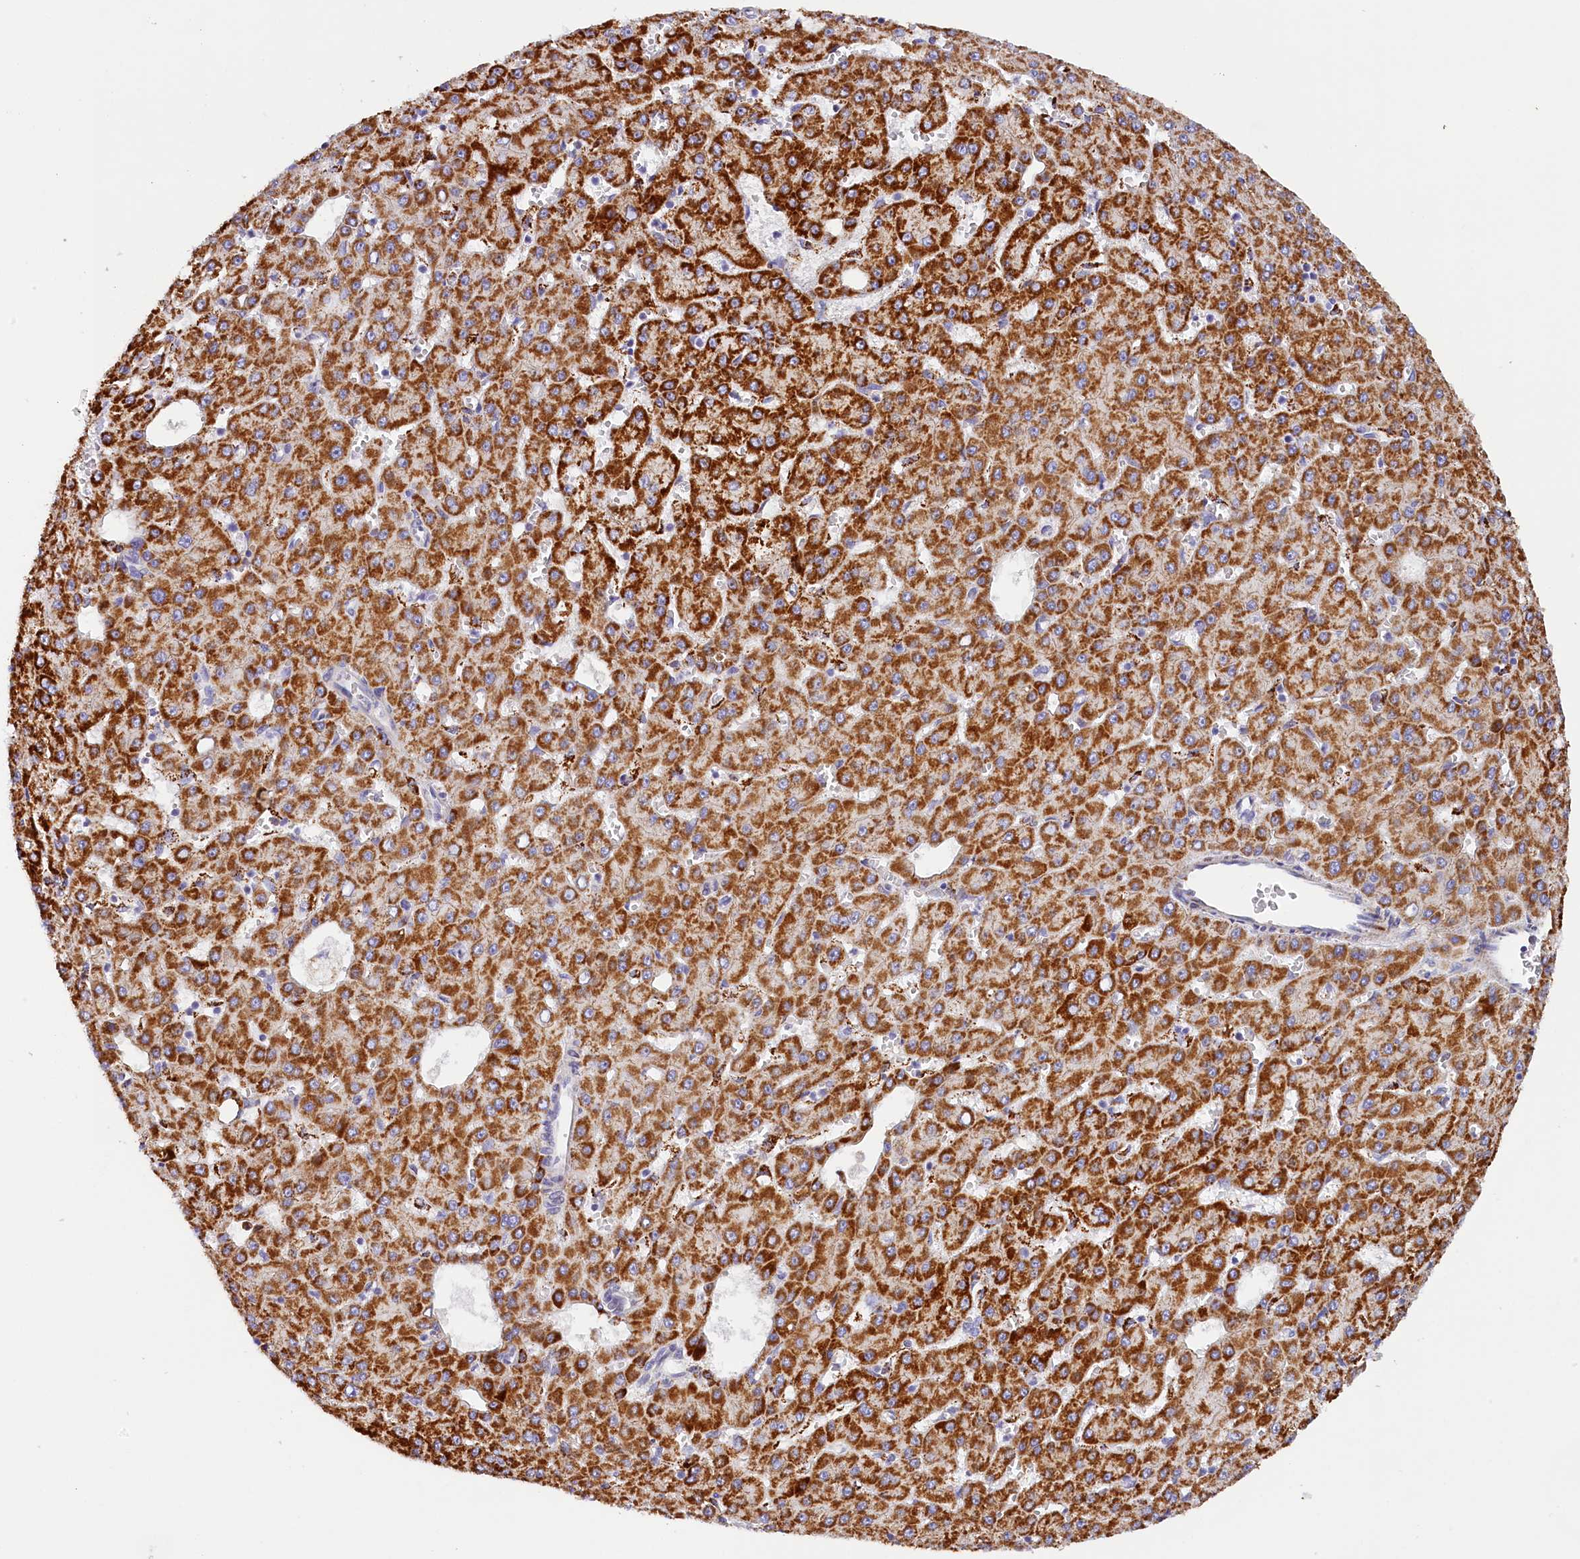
{"staining": {"intensity": "strong", "quantity": ">75%", "location": "cytoplasmic/membranous"}, "tissue": "liver cancer", "cell_type": "Tumor cells", "image_type": "cancer", "snomed": [{"axis": "morphology", "description": "Carcinoma, Hepatocellular, NOS"}, {"axis": "topography", "description": "Liver"}], "caption": "Immunohistochemistry staining of liver cancer, which exhibits high levels of strong cytoplasmic/membranous staining in approximately >75% of tumor cells indicating strong cytoplasmic/membranous protein staining. The staining was performed using DAB (3,3'-diaminobenzidine) (brown) for protein detection and nuclei were counterstained in hematoxylin (blue).", "gene": "AKTIP", "patient": {"sex": "male", "age": 47}}